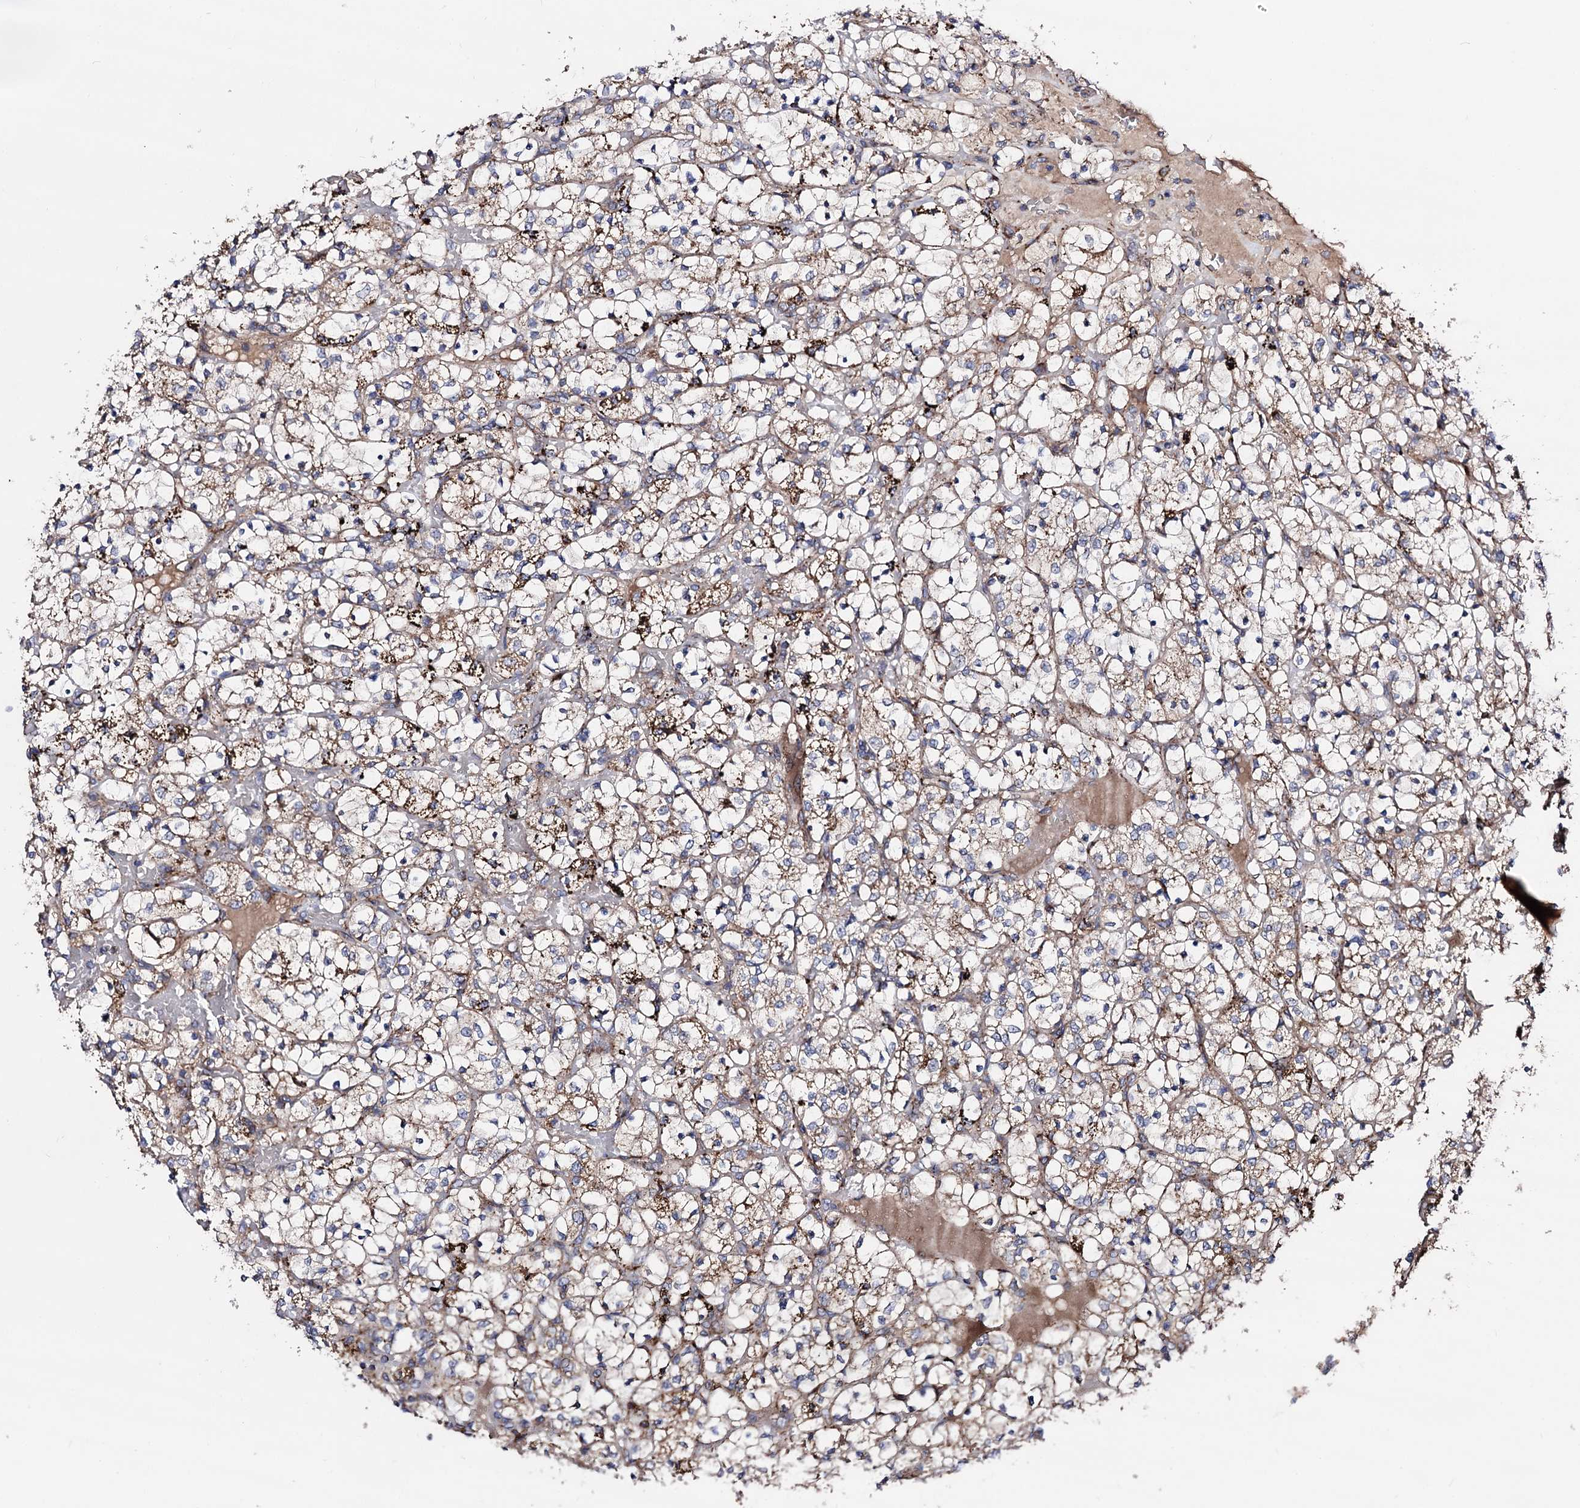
{"staining": {"intensity": "weak", "quantity": ">75%", "location": "cytoplasmic/membranous"}, "tissue": "renal cancer", "cell_type": "Tumor cells", "image_type": "cancer", "snomed": [{"axis": "morphology", "description": "Adenocarcinoma, NOS"}, {"axis": "topography", "description": "Kidney"}], "caption": "Immunohistochemical staining of human renal cancer (adenocarcinoma) demonstrates low levels of weak cytoplasmic/membranous protein positivity in about >75% of tumor cells.", "gene": "IQCH", "patient": {"sex": "female", "age": 69}}